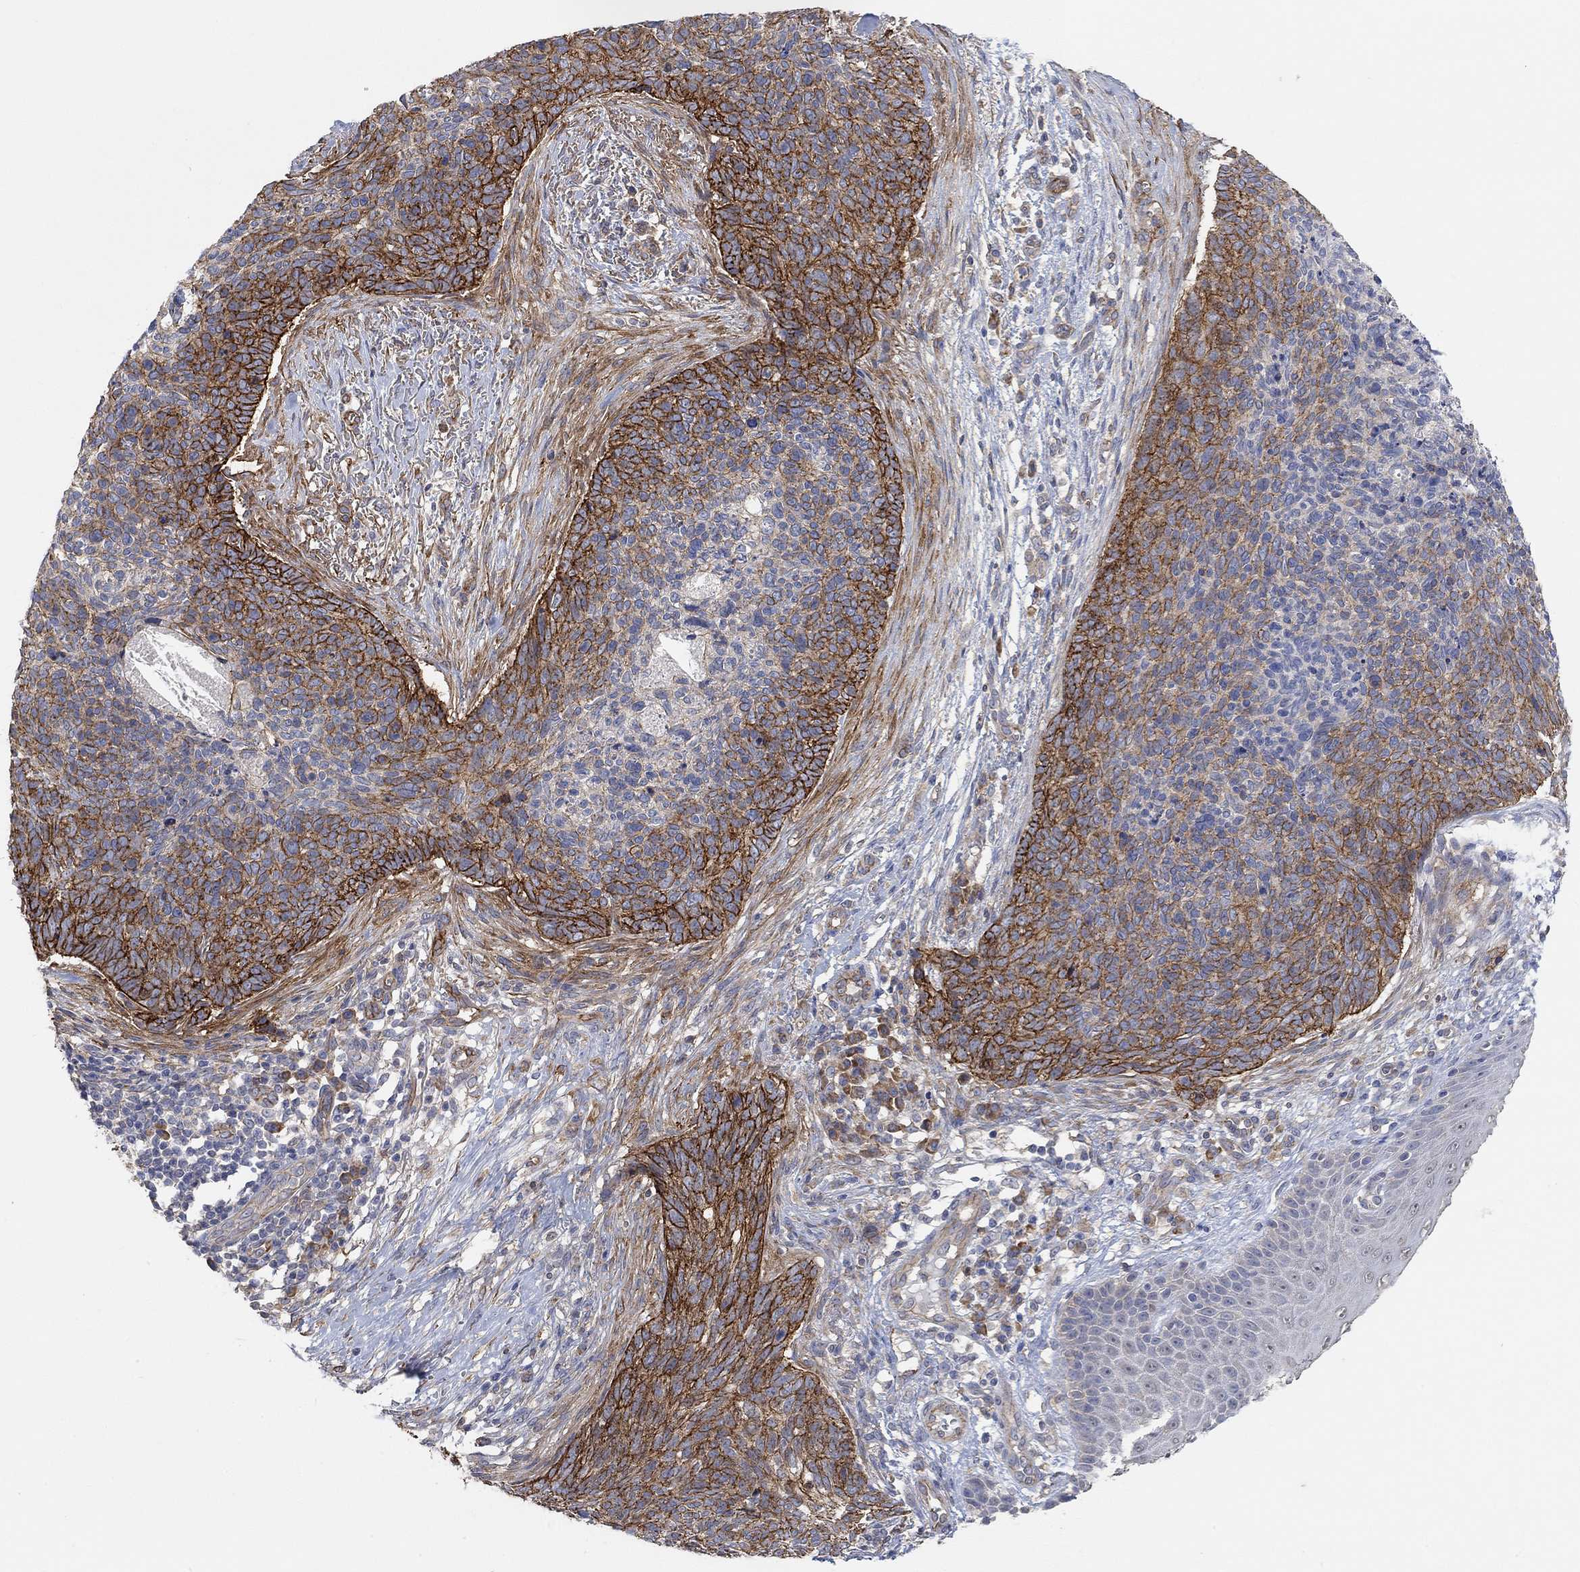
{"staining": {"intensity": "strong", "quantity": "25%-75%", "location": "cytoplasmic/membranous"}, "tissue": "skin cancer", "cell_type": "Tumor cells", "image_type": "cancer", "snomed": [{"axis": "morphology", "description": "Basal cell carcinoma"}, {"axis": "topography", "description": "Skin"}], "caption": "Human basal cell carcinoma (skin) stained with a protein marker exhibits strong staining in tumor cells.", "gene": "SYT16", "patient": {"sex": "male", "age": 64}}